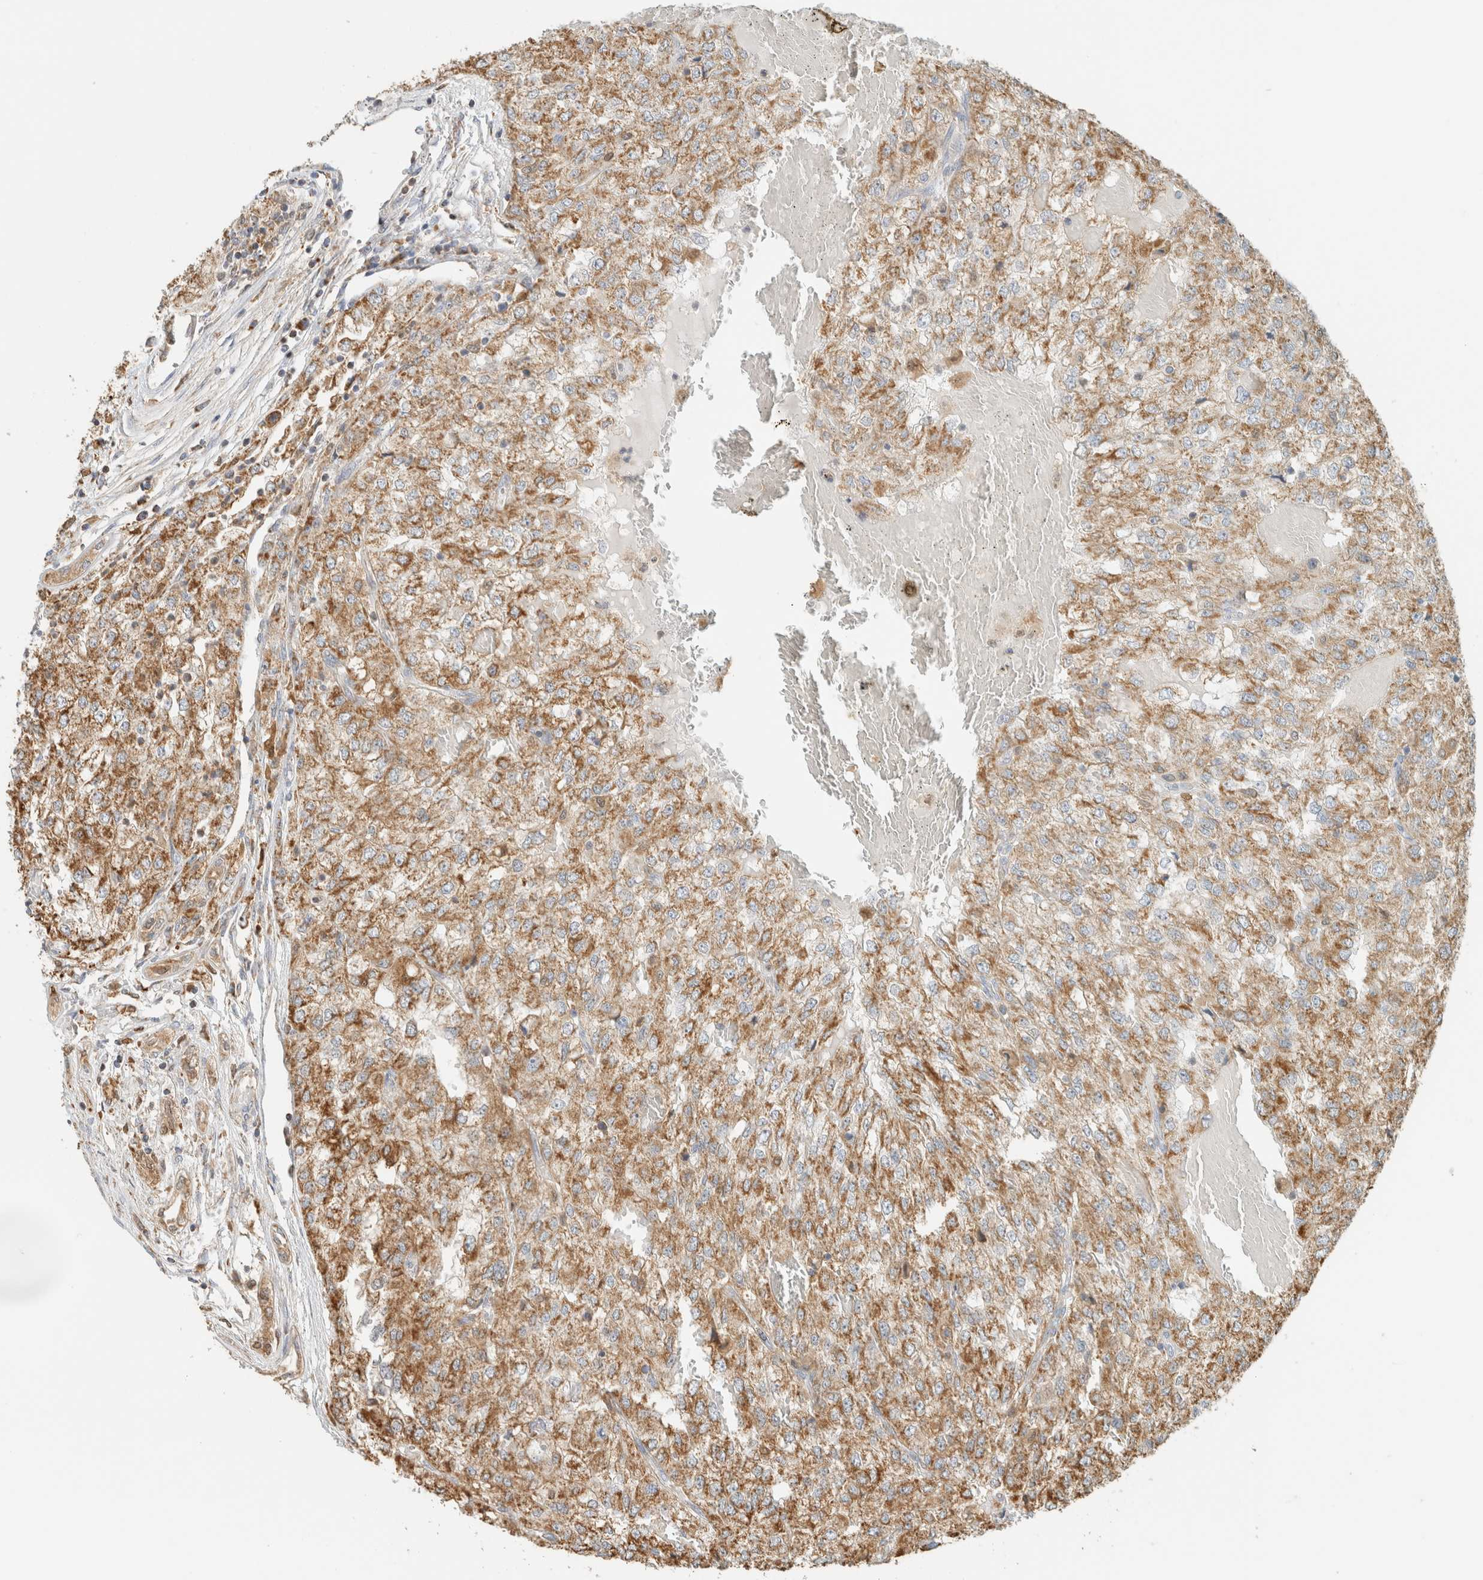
{"staining": {"intensity": "moderate", "quantity": ">75%", "location": "cytoplasmic/membranous"}, "tissue": "renal cancer", "cell_type": "Tumor cells", "image_type": "cancer", "snomed": [{"axis": "morphology", "description": "Adenocarcinoma, NOS"}, {"axis": "topography", "description": "Kidney"}], "caption": "Moderate cytoplasmic/membranous positivity for a protein is identified in approximately >75% of tumor cells of renal adenocarcinoma using IHC.", "gene": "CAPG", "patient": {"sex": "female", "age": 54}}